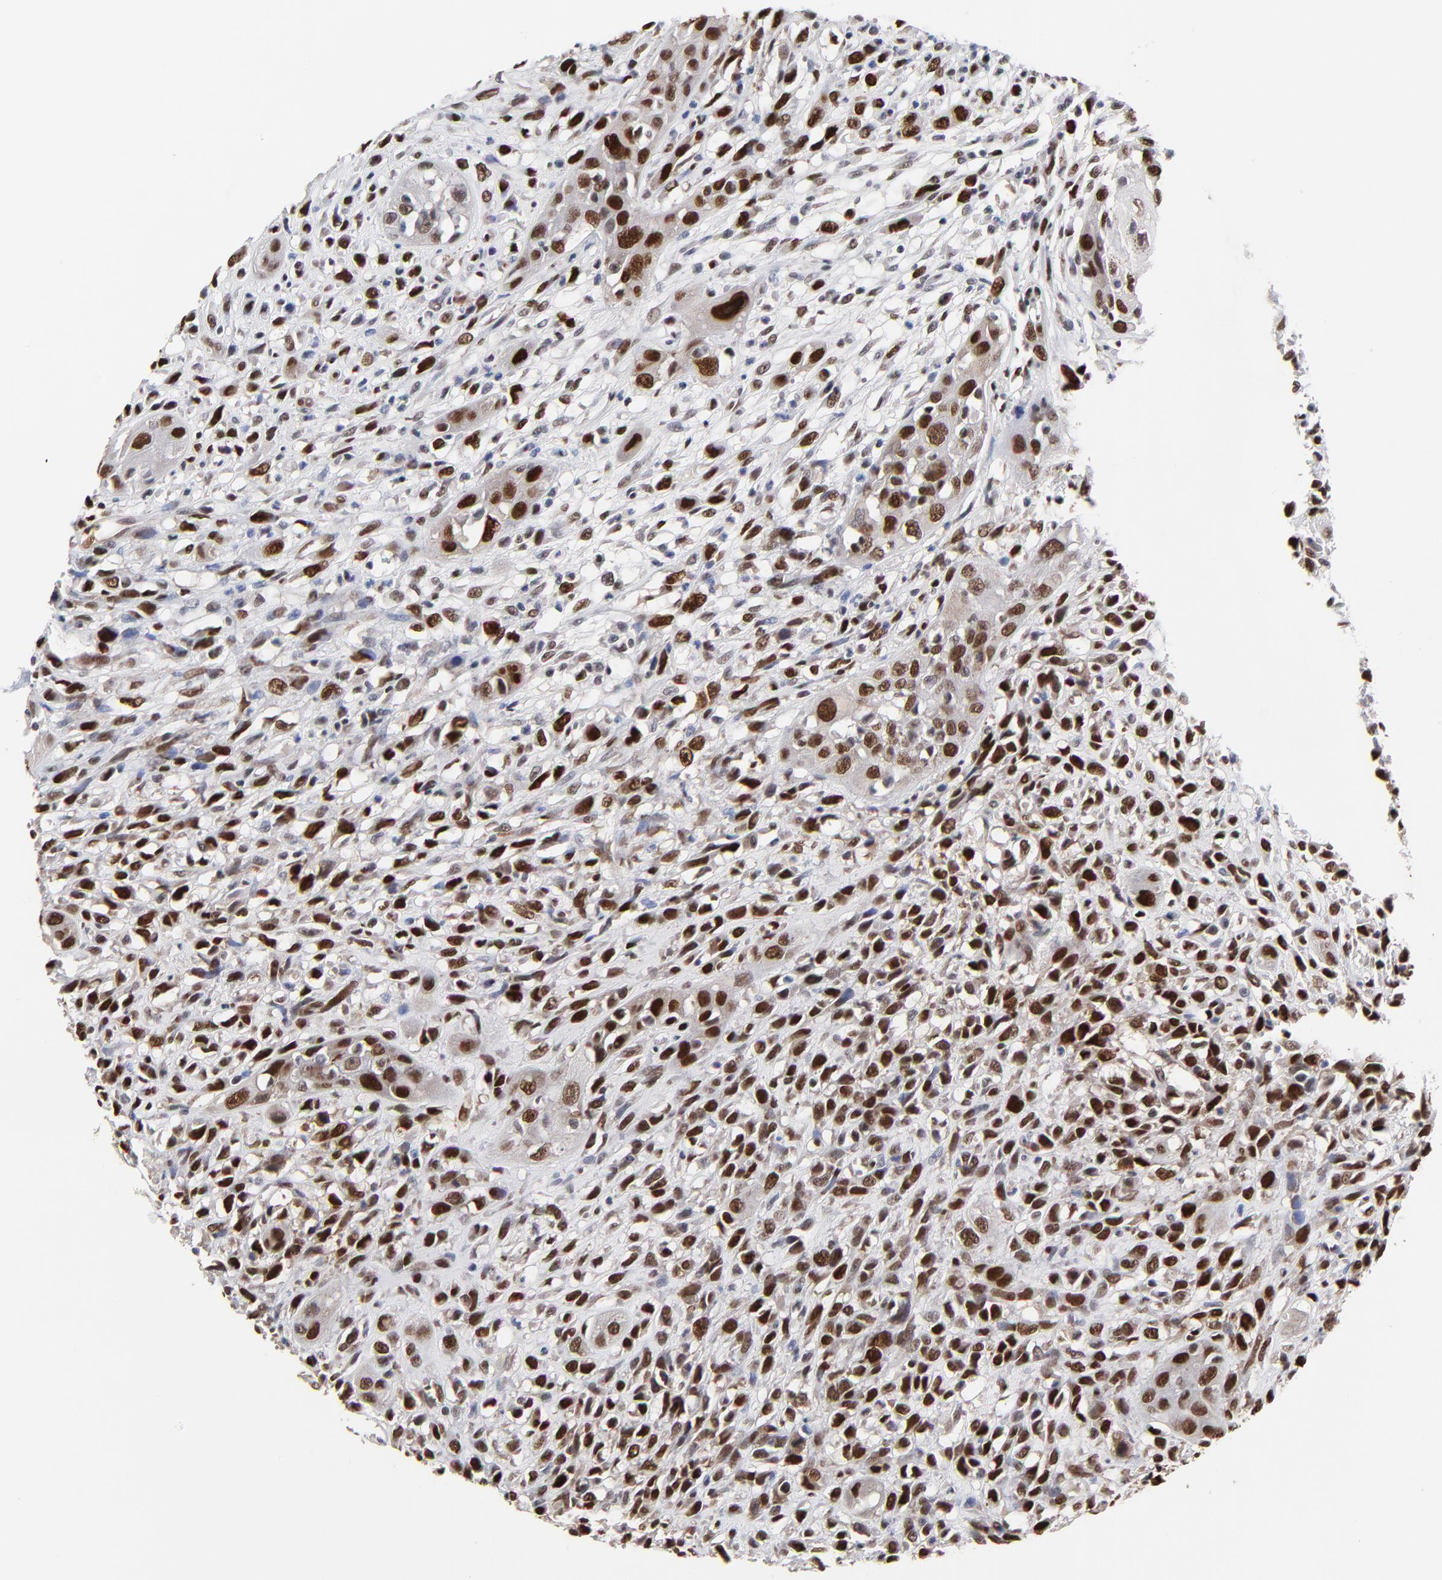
{"staining": {"intensity": "strong", "quantity": ">75%", "location": "nuclear"}, "tissue": "head and neck cancer", "cell_type": "Tumor cells", "image_type": "cancer", "snomed": [{"axis": "morphology", "description": "Necrosis, NOS"}, {"axis": "morphology", "description": "Neoplasm, malignant, NOS"}, {"axis": "topography", "description": "Salivary gland"}, {"axis": "topography", "description": "Head-Neck"}], "caption": "Head and neck cancer (malignant neoplasm) was stained to show a protein in brown. There is high levels of strong nuclear staining in approximately >75% of tumor cells.", "gene": "OGFOD1", "patient": {"sex": "male", "age": 43}}